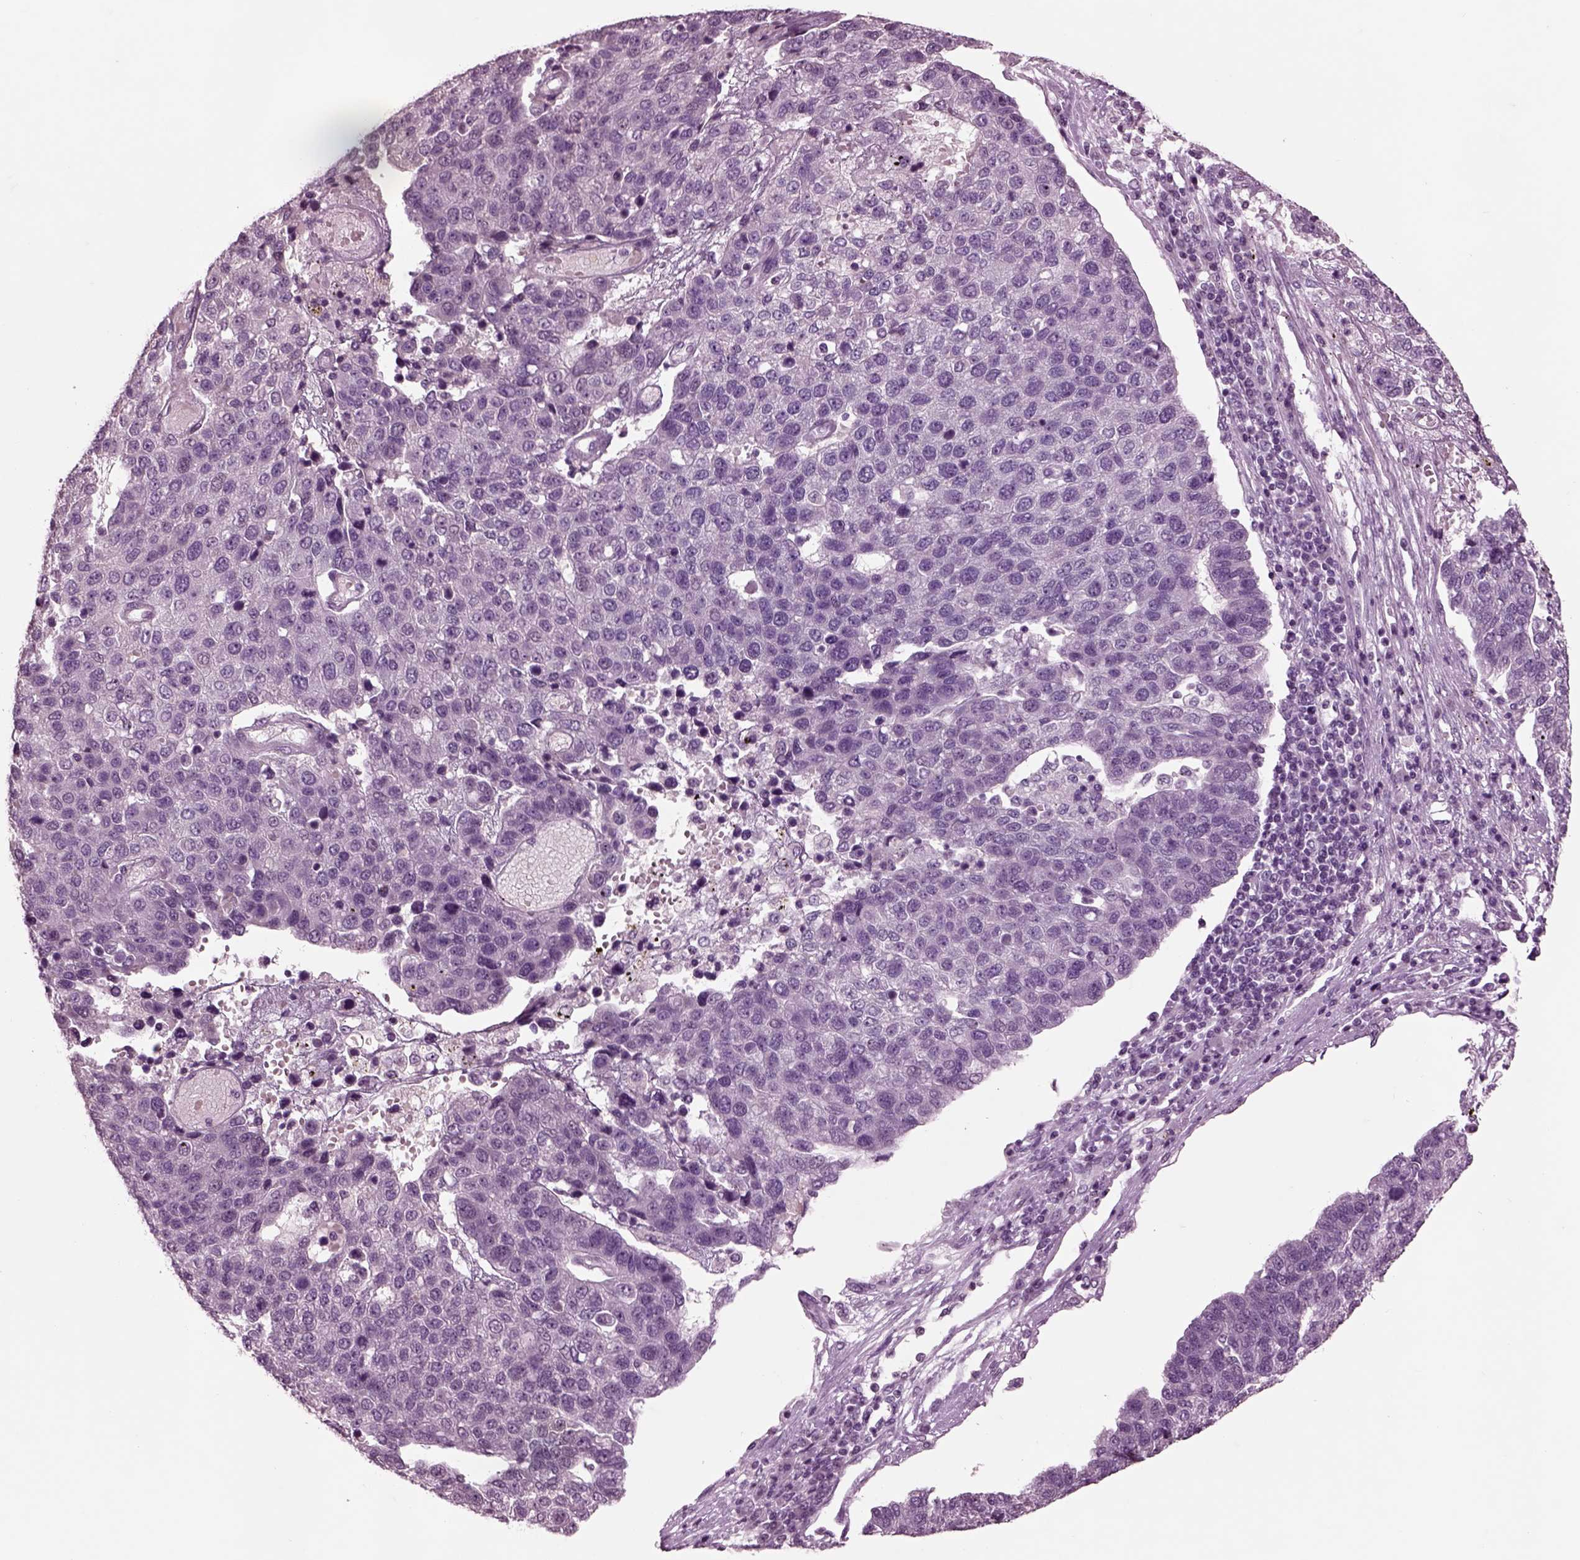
{"staining": {"intensity": "negative", "quantity": "none", "location": "none"}, "tissue": "pancreatic cancer", "cell_type": "Tumor cells", "image_type": "cancer", "snomed": [{"axis": "morphology", "description": "Adenocarcinoma, NOS"}, {"axis": "topography", "description": "Pancreas"}], "caption": "Immunohistochemistry (IHC) photomicrograph of neoplastic tissue: human pancreatic adenocarcinoma stained with DAB shows no significant protein staining in tumor cells.", "gene": "CHGB", "patient": {"sex": "female", "age": 61}}